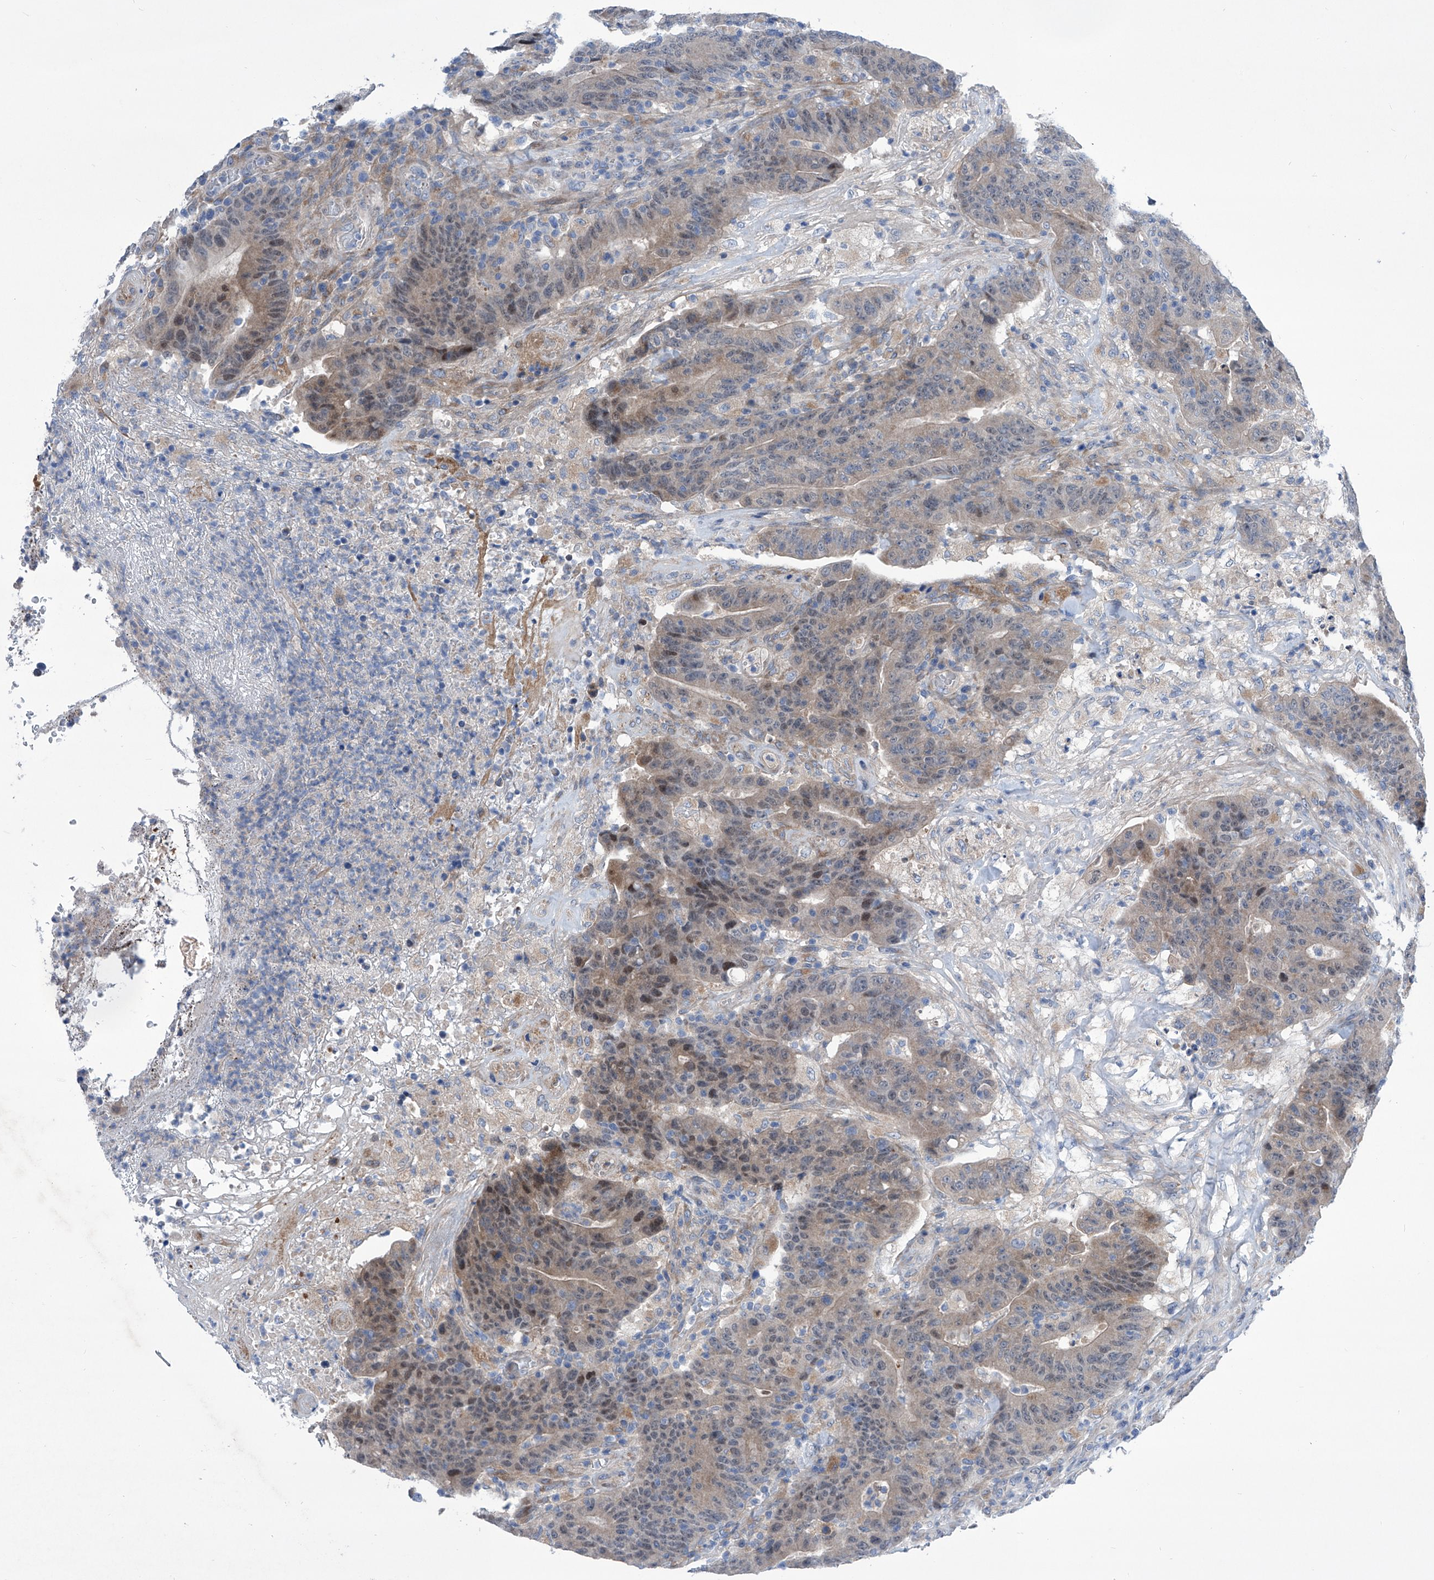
{"staining": {"intensity": "moderate", "quantity": "<25%", "location": "nuclear"}, "tissue": "colorectal cancer", "cell_type": "Tumor cells", "image_type": "cancer", "snomed": [{"axis": "morphology", "description": "Normal tissue, NOS"}, {"axis": "morphology", "description": "Adenocarcinoma, NOS"}, {"axis": "topography", "description": "Colon"}], "caption": "Approximately <25% of tumor cells in colorectal adenocarcinoma exhibit moderate nuclear protein staining as visualized by brown immunohistochemical staining.", "gene": "SRBD1", "patient": {"sex": "female", "age": 75}}